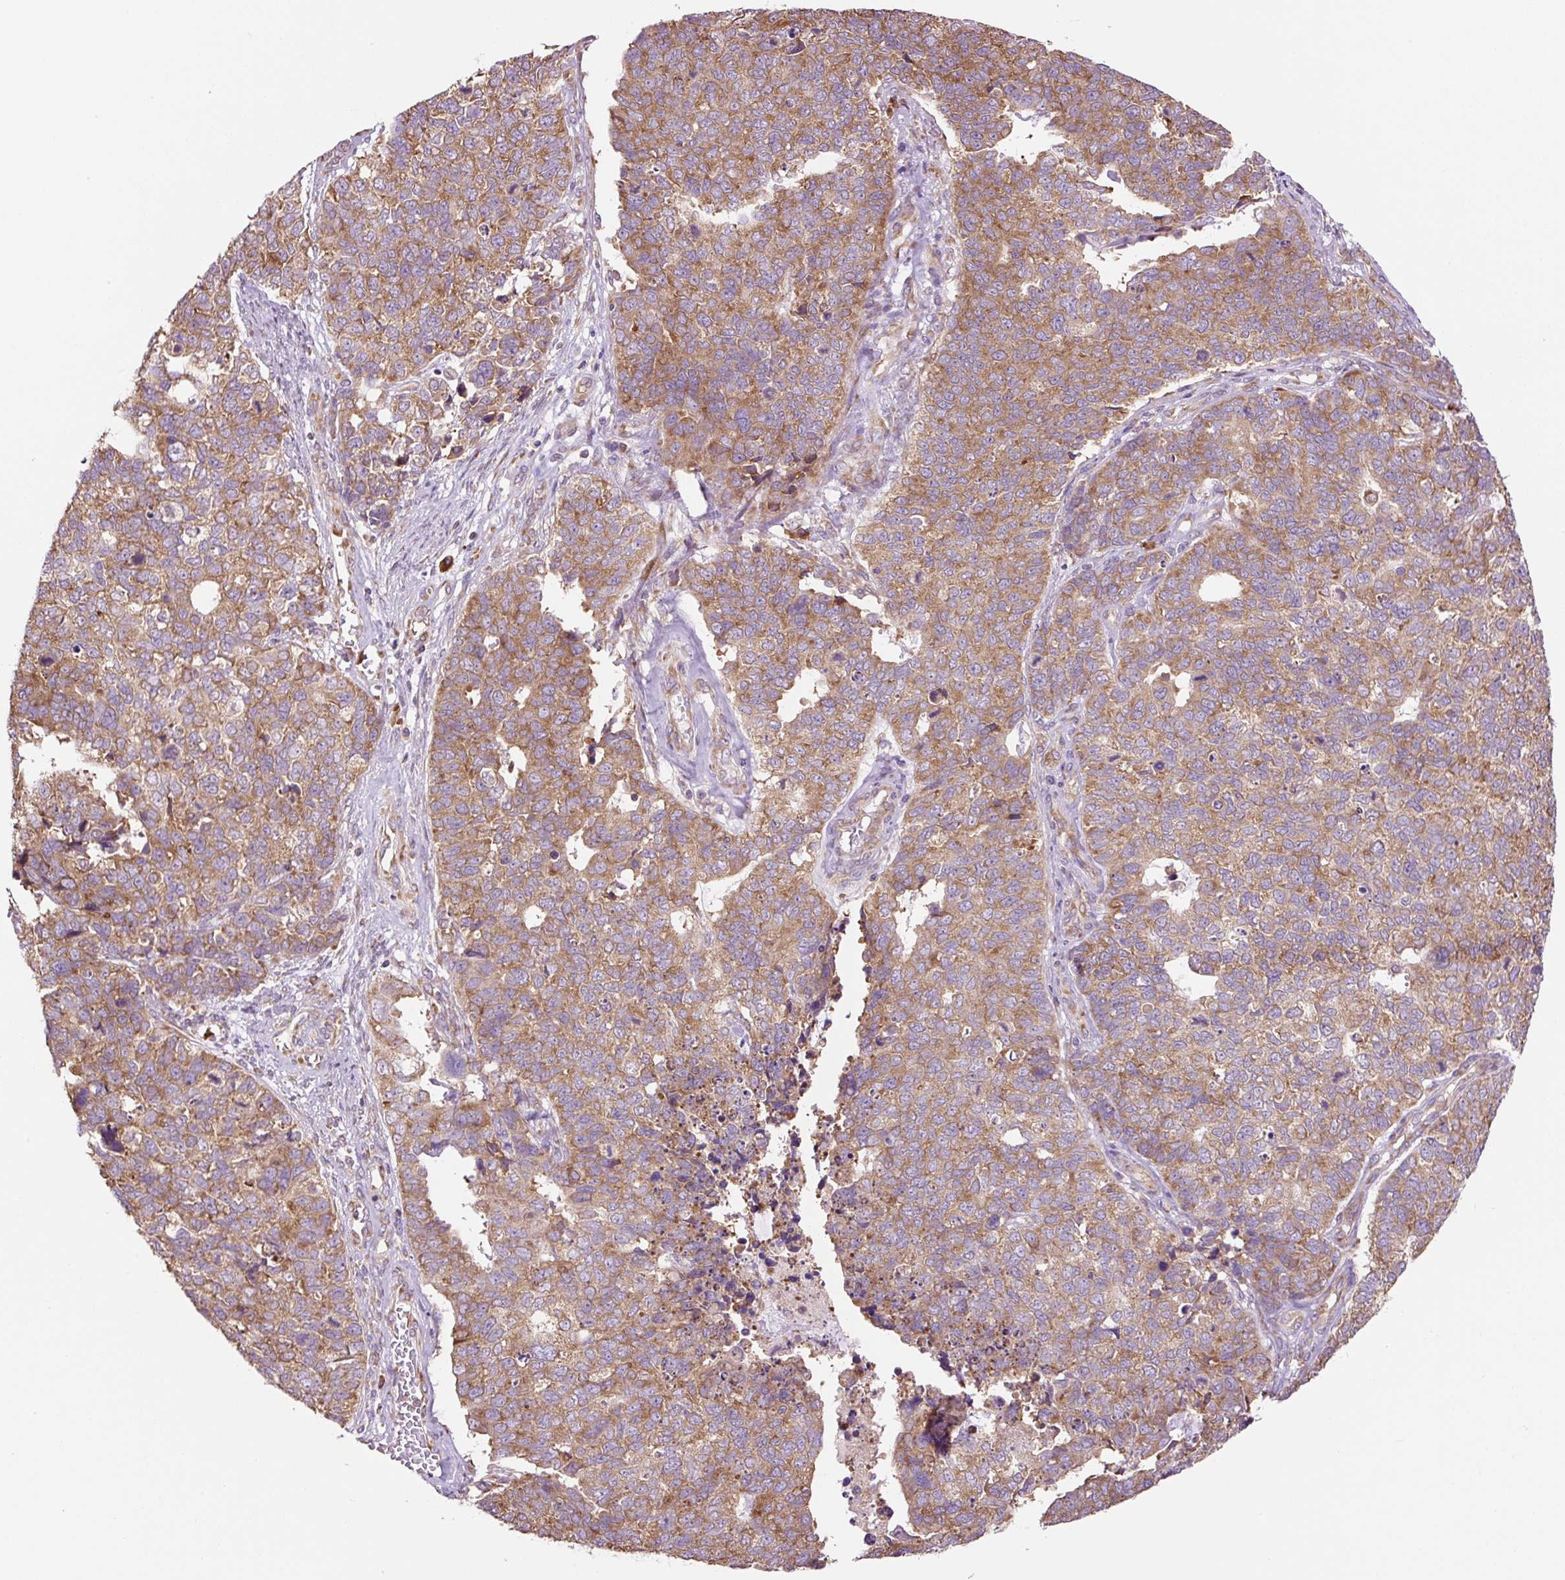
{"staining": {"intensity": "moderate", "quantity": ">75%", "location": "cytoplasmic/membranous"}, "tissue": "cervical cancer", "cell_type": "Tumor cells", "image_type": "cancer", "snomed": [{"axis": "morphology", "description": "Adenocarcinoma, NOS"}, {"axis": "topography", "description": "Cervix"}], "caption": "Immunohistochemistry (IHC) staining of cervical cancer (adenocarcinoma), which reveals medium levels of moderate cytoplasmic/membranous positivity in about >75% of tumor cells indicating moderate cytoplasmic/membranous protein positivity. The staining was performed using DAB (3,3'-diaminobenzidine) (brown) for protein detection and nuclei were counterstained in hematoxylin (blue).", "gene": "RPS23", "patient": {"sex": "female", "age": 63}}